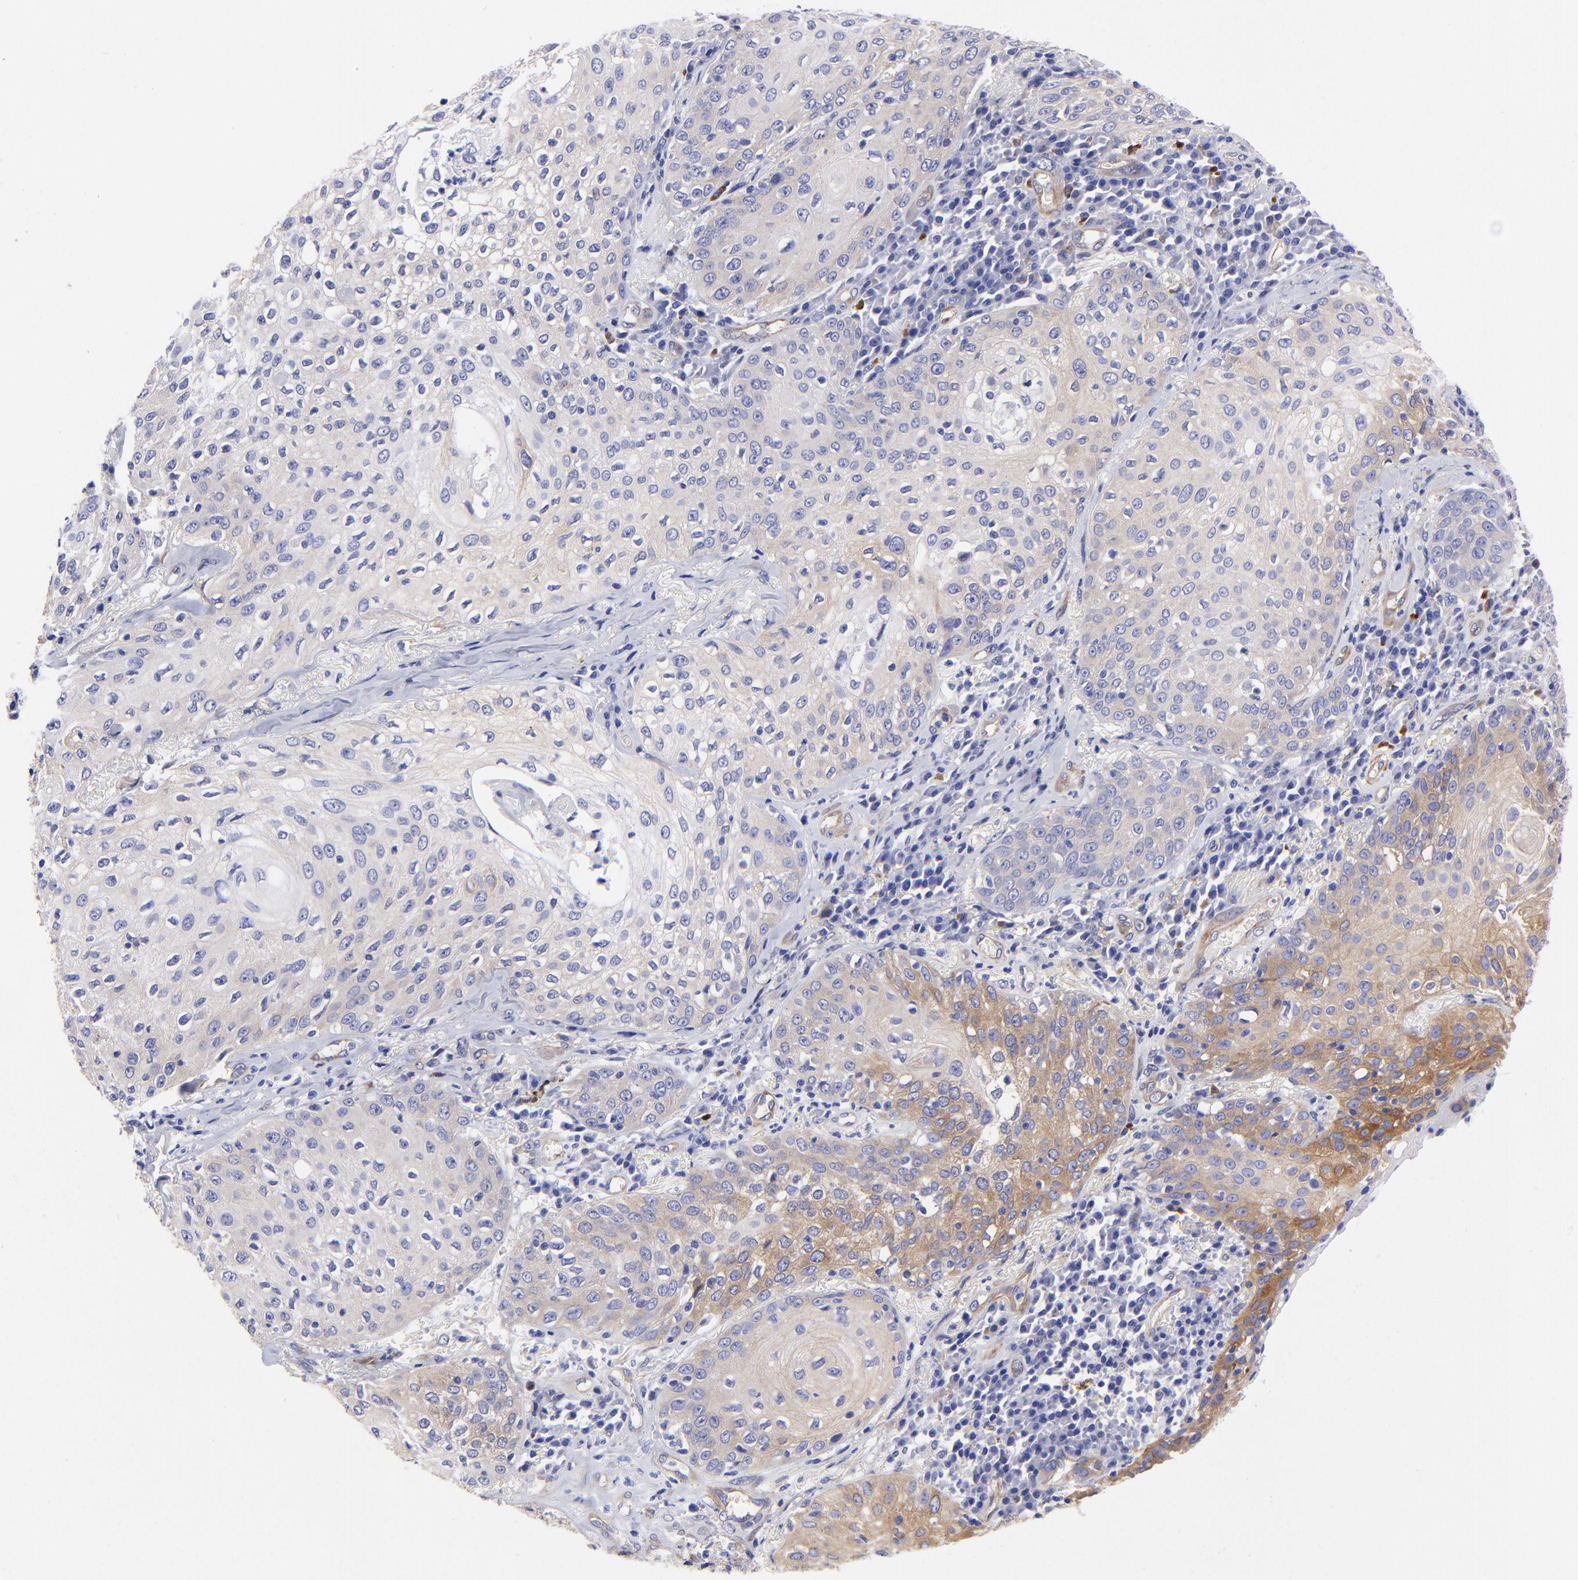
{"staining": {"intensity": "moderate", "quantity": "25%-75%", "location": "cytoplasmic/membranous"}, "tissue": "skin cancer", "cell_type": "Tumor cells", "image_type": "cancer", "snomed": [{"axis": "morphology", "description": "Squamous cell carcinoma, NOS"}, {"axis": "topography", "description": "Skin"}], "caption": "This photomicrograph exhibits IHC staining of human skin squamous cell carcinoma, with medium moderate cytoplasmic/membranous positivity in approximately 25%-75% of tumor cells.", "gene": "PPFIBP1", "patient": {"sex": "male", "age": 65}}